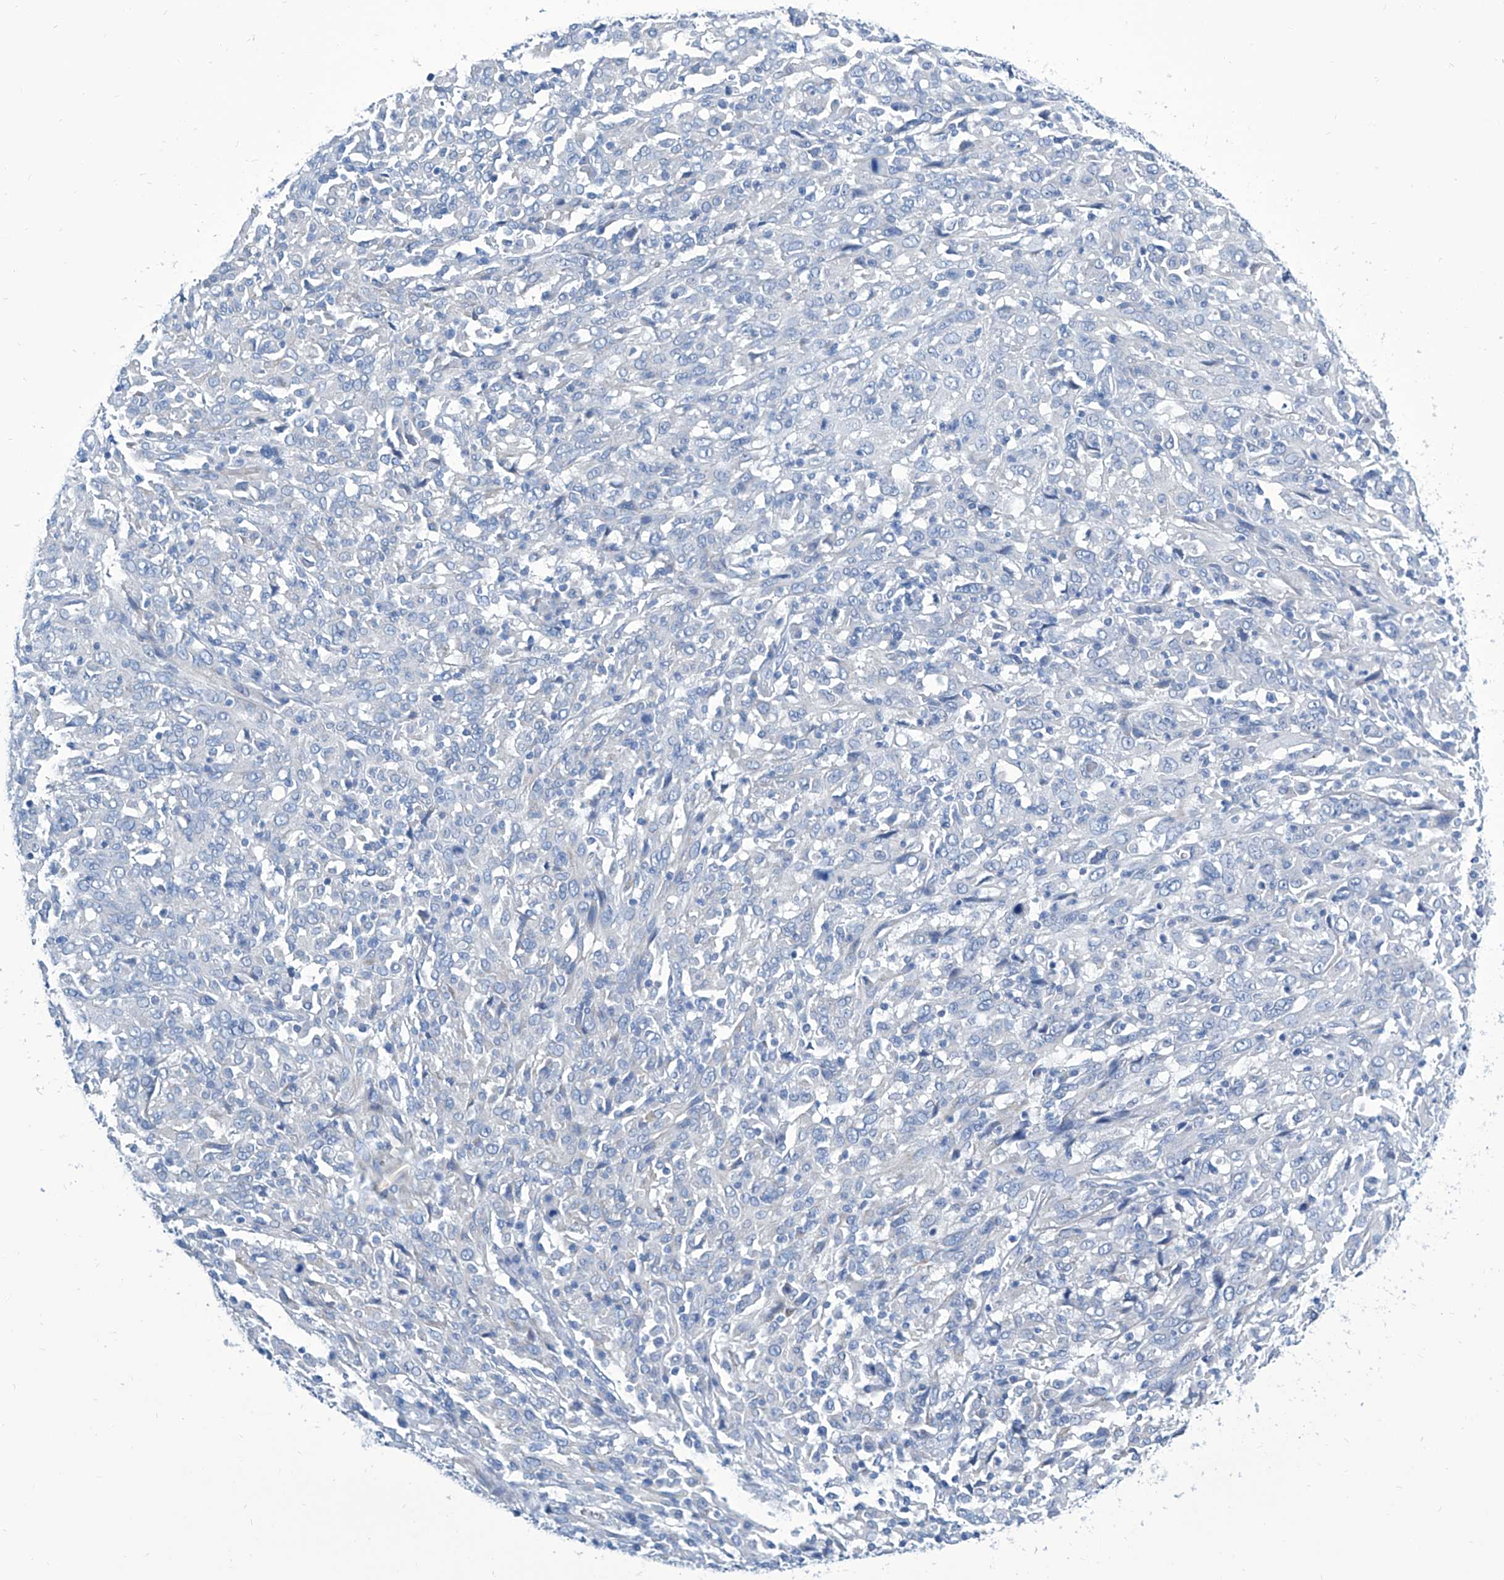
{"staining": {"intensity": "negative", "quantity": "none", "location": "none"}, "tissue": "cervical cancer", "cell_type": "Tumor cells", "image_type": "cancer", "snomed": [{"axis": "morphology", "description": "Squamous cell carcinoma, NOS"}, {"axis": "topography", "description": "Cervix"}], "caption": "There is no significant expression in tumor cells of cervical squamous cell carcinoma.", "gene": "ZNF519", "patient": {"sex": "female", "age": 46}}